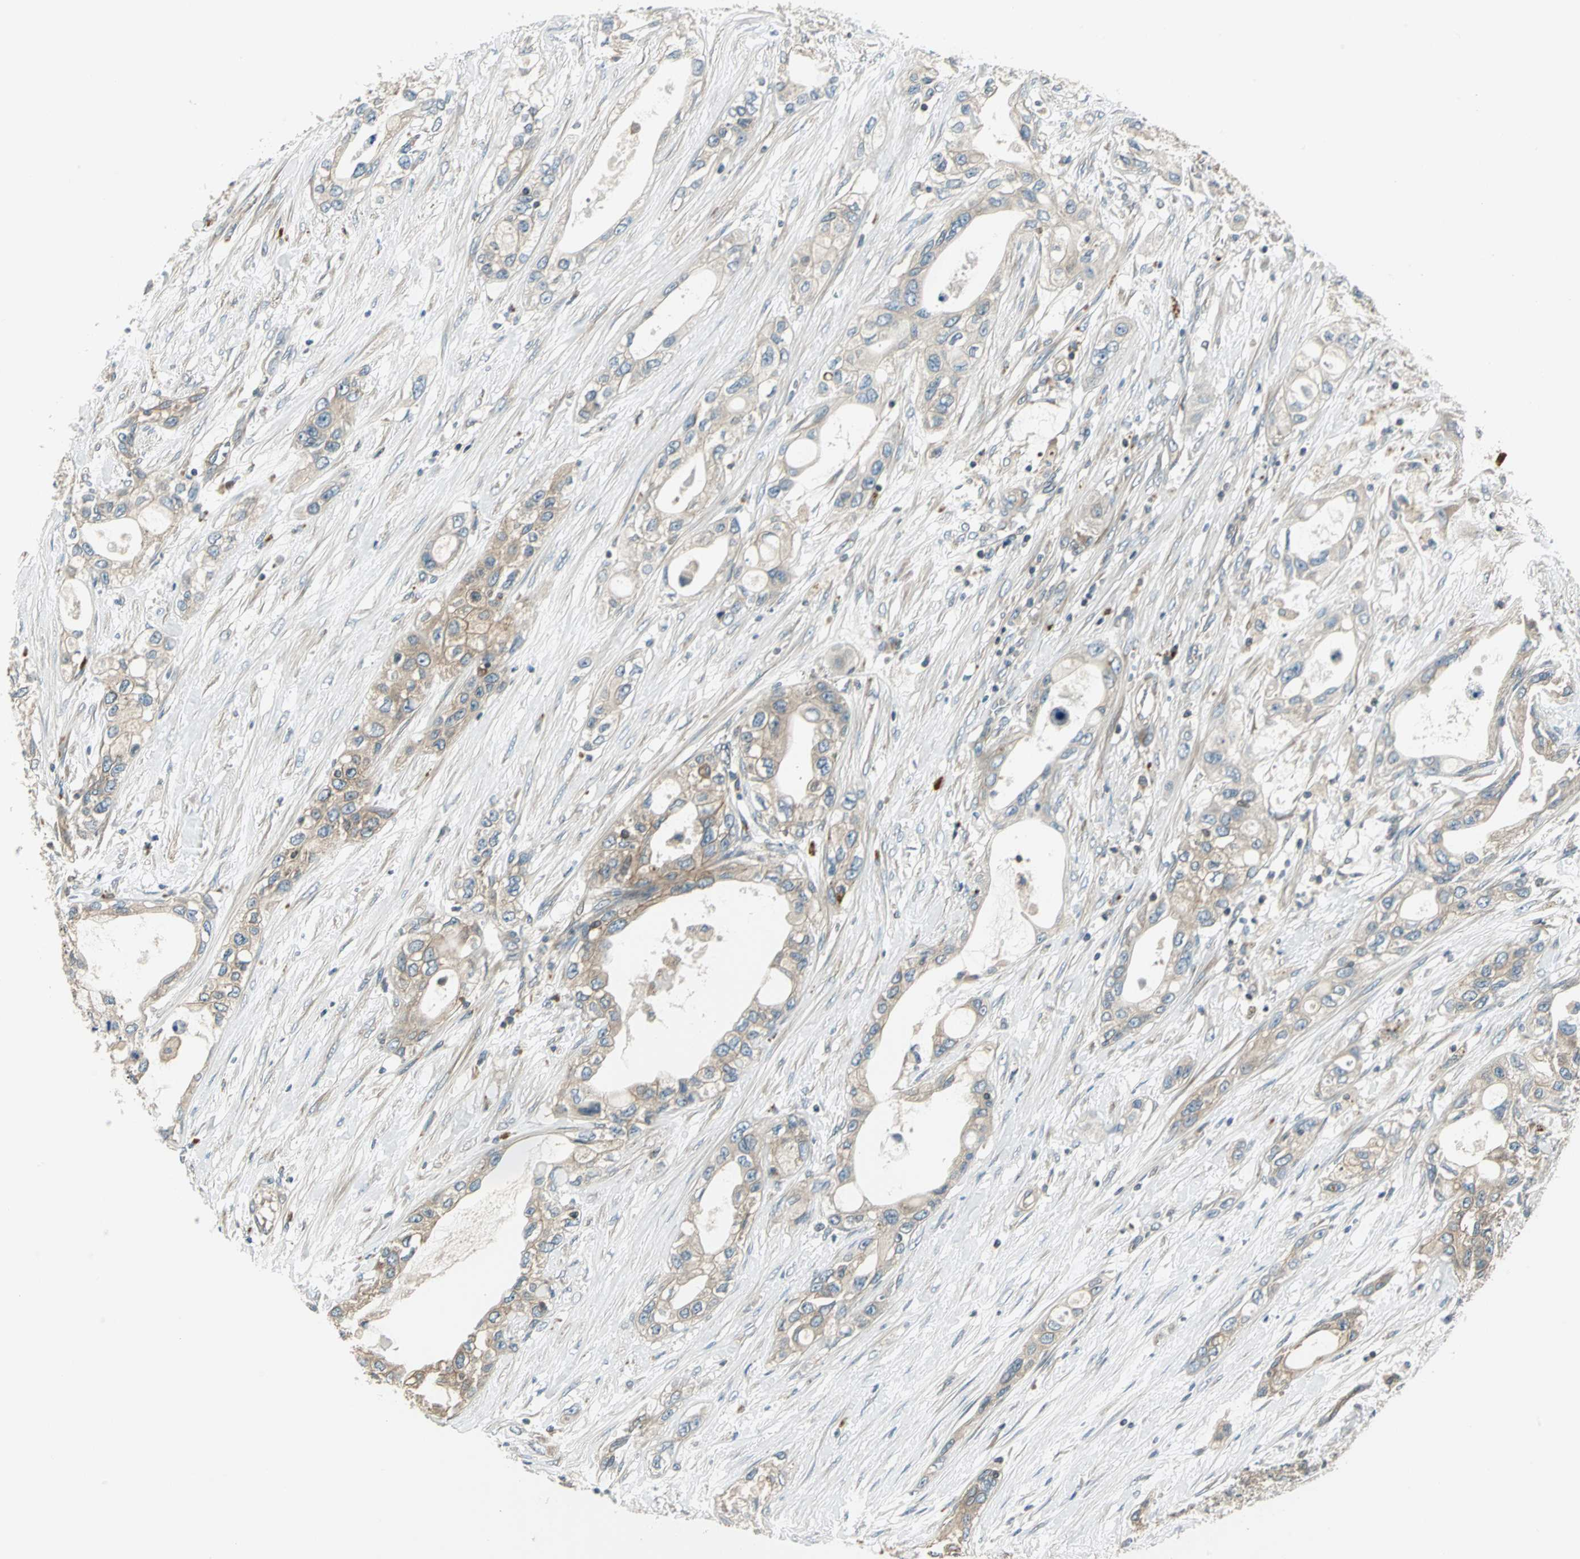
{"staining": {"intensity": "weak", "quantity": ">75%", "location": "cytoplasmic/membranous"}, "tissue": "pancreatic cancer", "cell_type": "Tumor cells", "image_type": "cancer", "snomed": [{"axis": "morphology", "description": "Adenocarcinoma, NOS"}, {"axis": "topography", "description": "Pancreas"}], "caption": "High-magnification brightfield microscopy of pancreatic cancer (adenocarcinoma) stained with DAB (3,3'-diaminobenzidine) (brown) and counterstained with hematoxylin (blue). tumor cells exhibit weak cytoplasmic/membranous expression is seen in approximately>75% of cells.", "gene": "PRKAA1", "patient": {"sex": "female", "age": 70}}